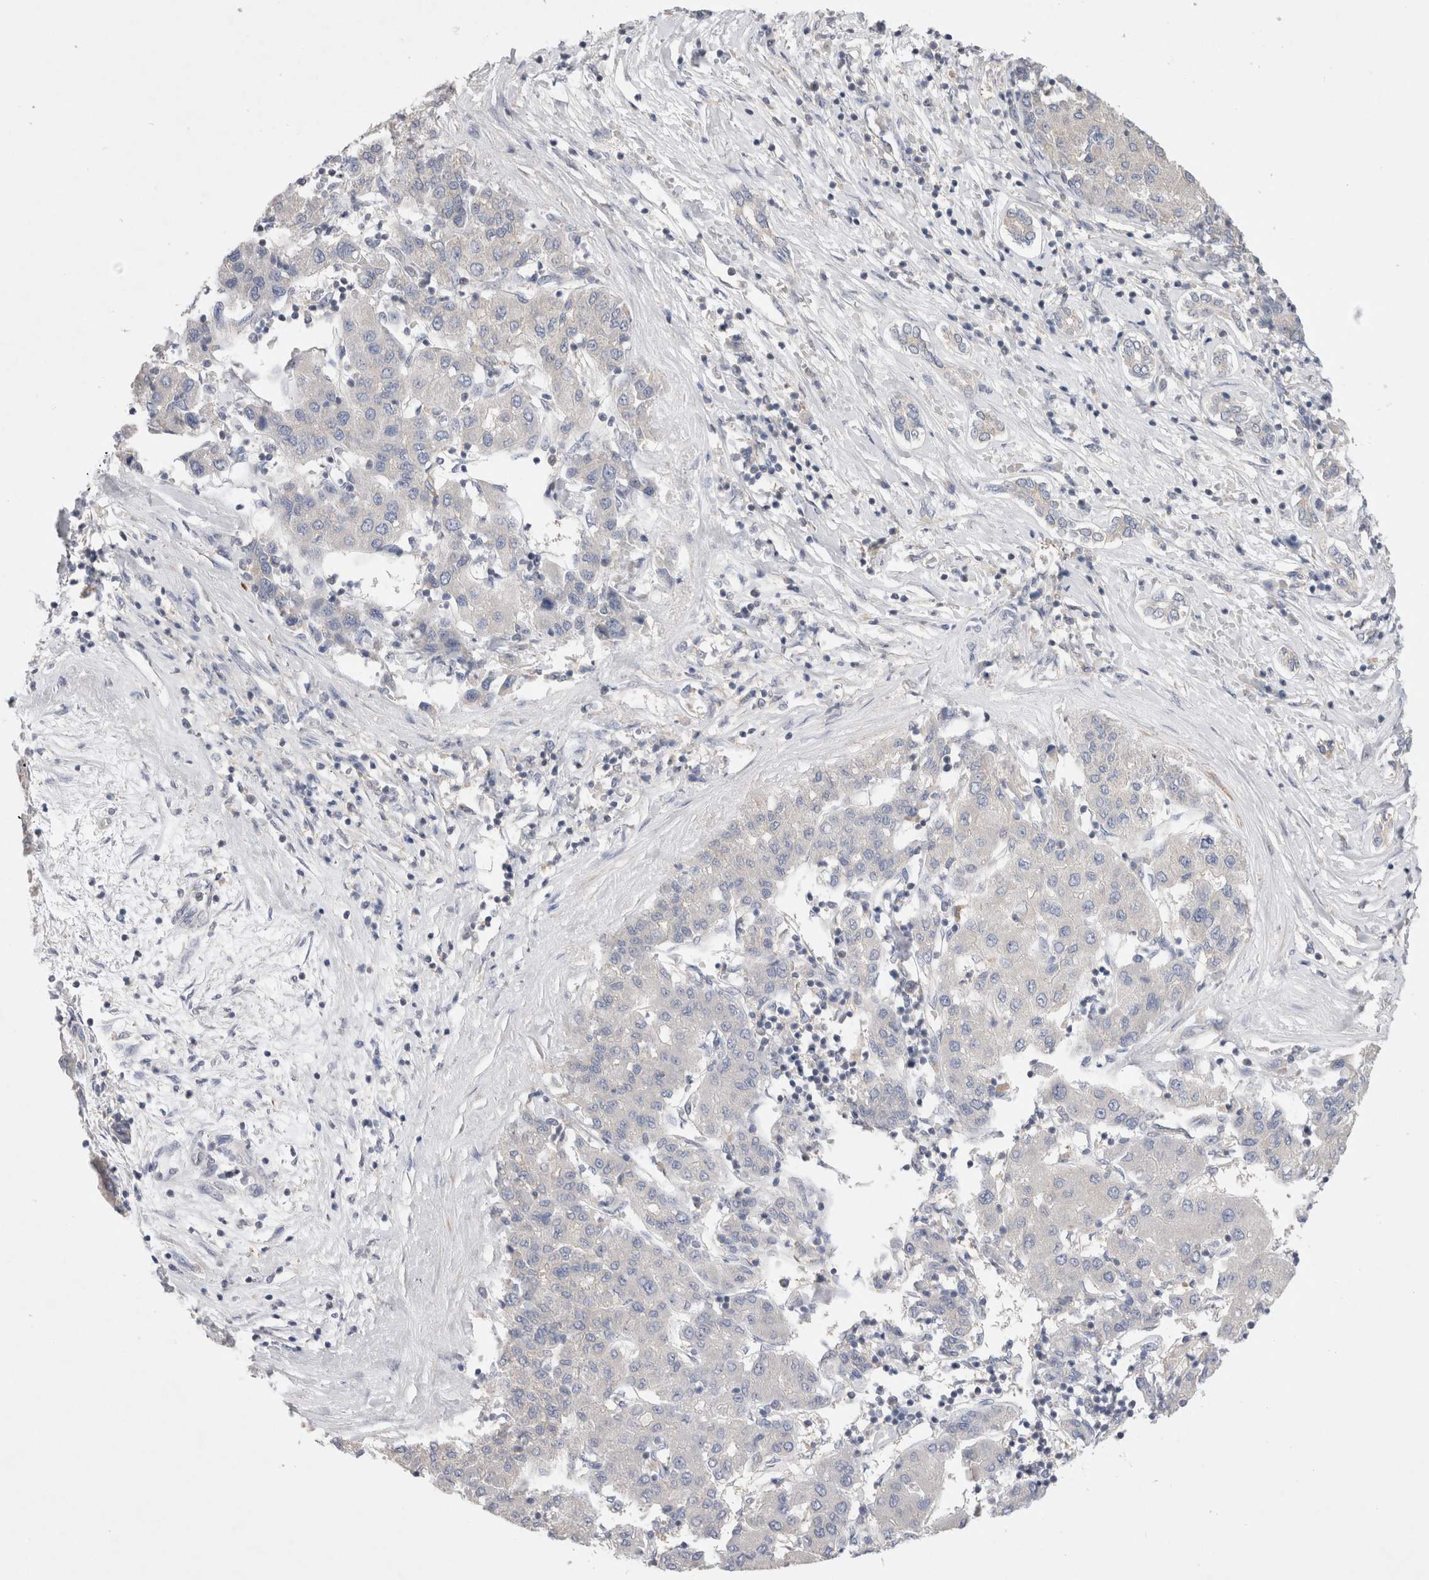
{"staining": {"intensity": "negative", "quantity": "none", "location": "none"}, "tissue": "liver cancer", "cell_type": "Tumor cells", "image_type": "cancer", "snomed": [{"axis": "morphology", "description": "Carcinoma, Hepatocellular, NOS"}, {"axis": "topography", "description": "Liver"}], "caption": "Immunohistochemical staining of liver cancer demonstrates no significant staining in tumor cells.", "gene": "IFT74", "patient": {"sex": "male", "age": 65}}